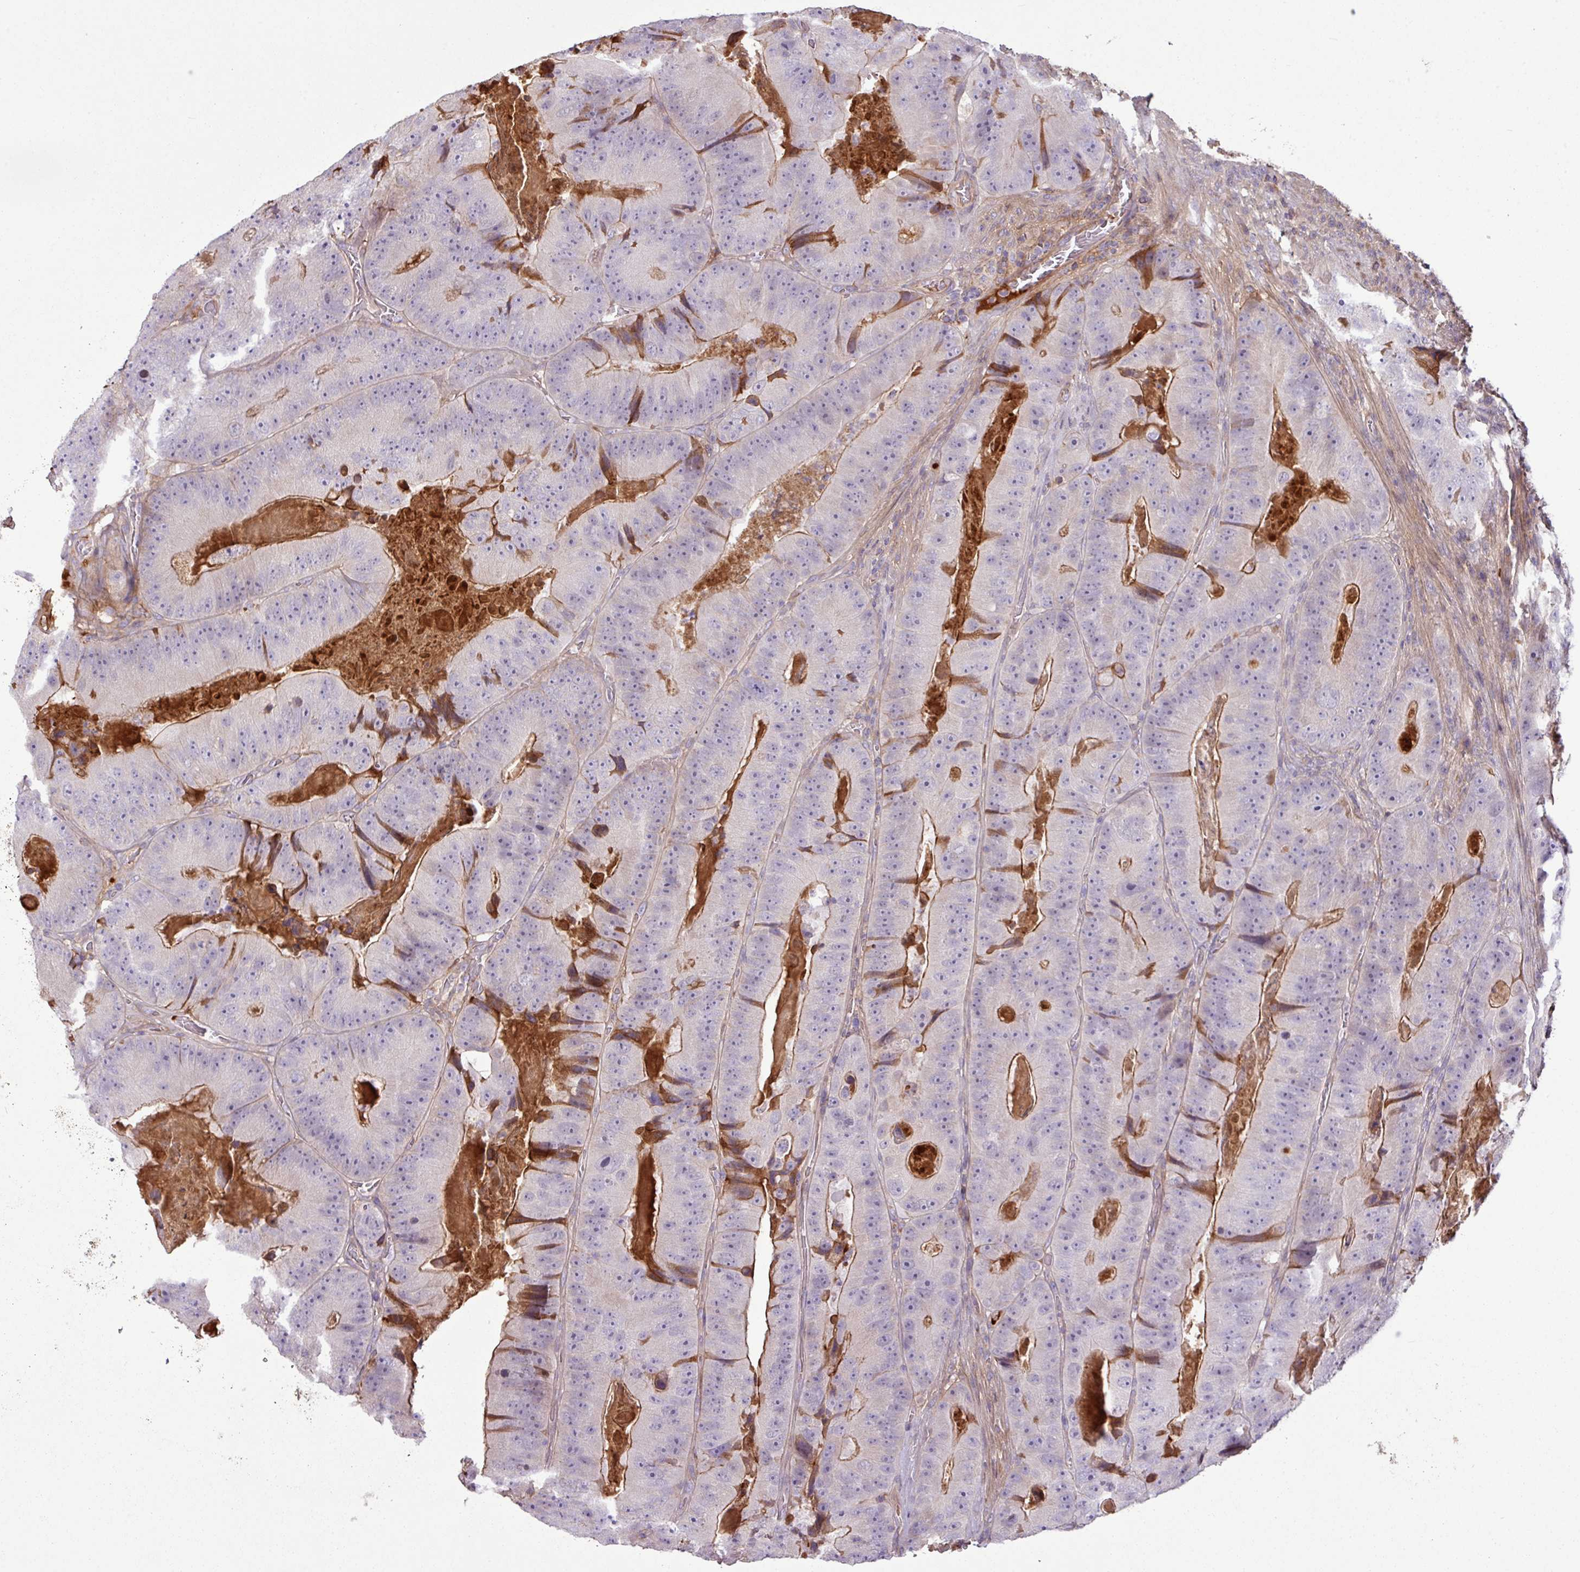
{"staining": {"intensity": "moderate", "quantity": "<25%", "location": "cytoplasmic/membranous"}, "tissue": "colorectal cancer", "cell_type": "Tumor cells", "image_type": "cancer", "snomed": [{"axis": "morphology", "description": "Adenocarcinoma, NOS"}, {"axis": "topography", "description": "Colon"}], "caption": "Colorectal adenocarcinoma stained with immunohistochemistry (IHC) shows moderate cytoplasmic/membranous staining in about <25% of tumor cells. (brown staining indicates protein expression, while blue staining denotes nuclei).", "gene": "C4B", "patient": {"sex": "female", "age": 86}}